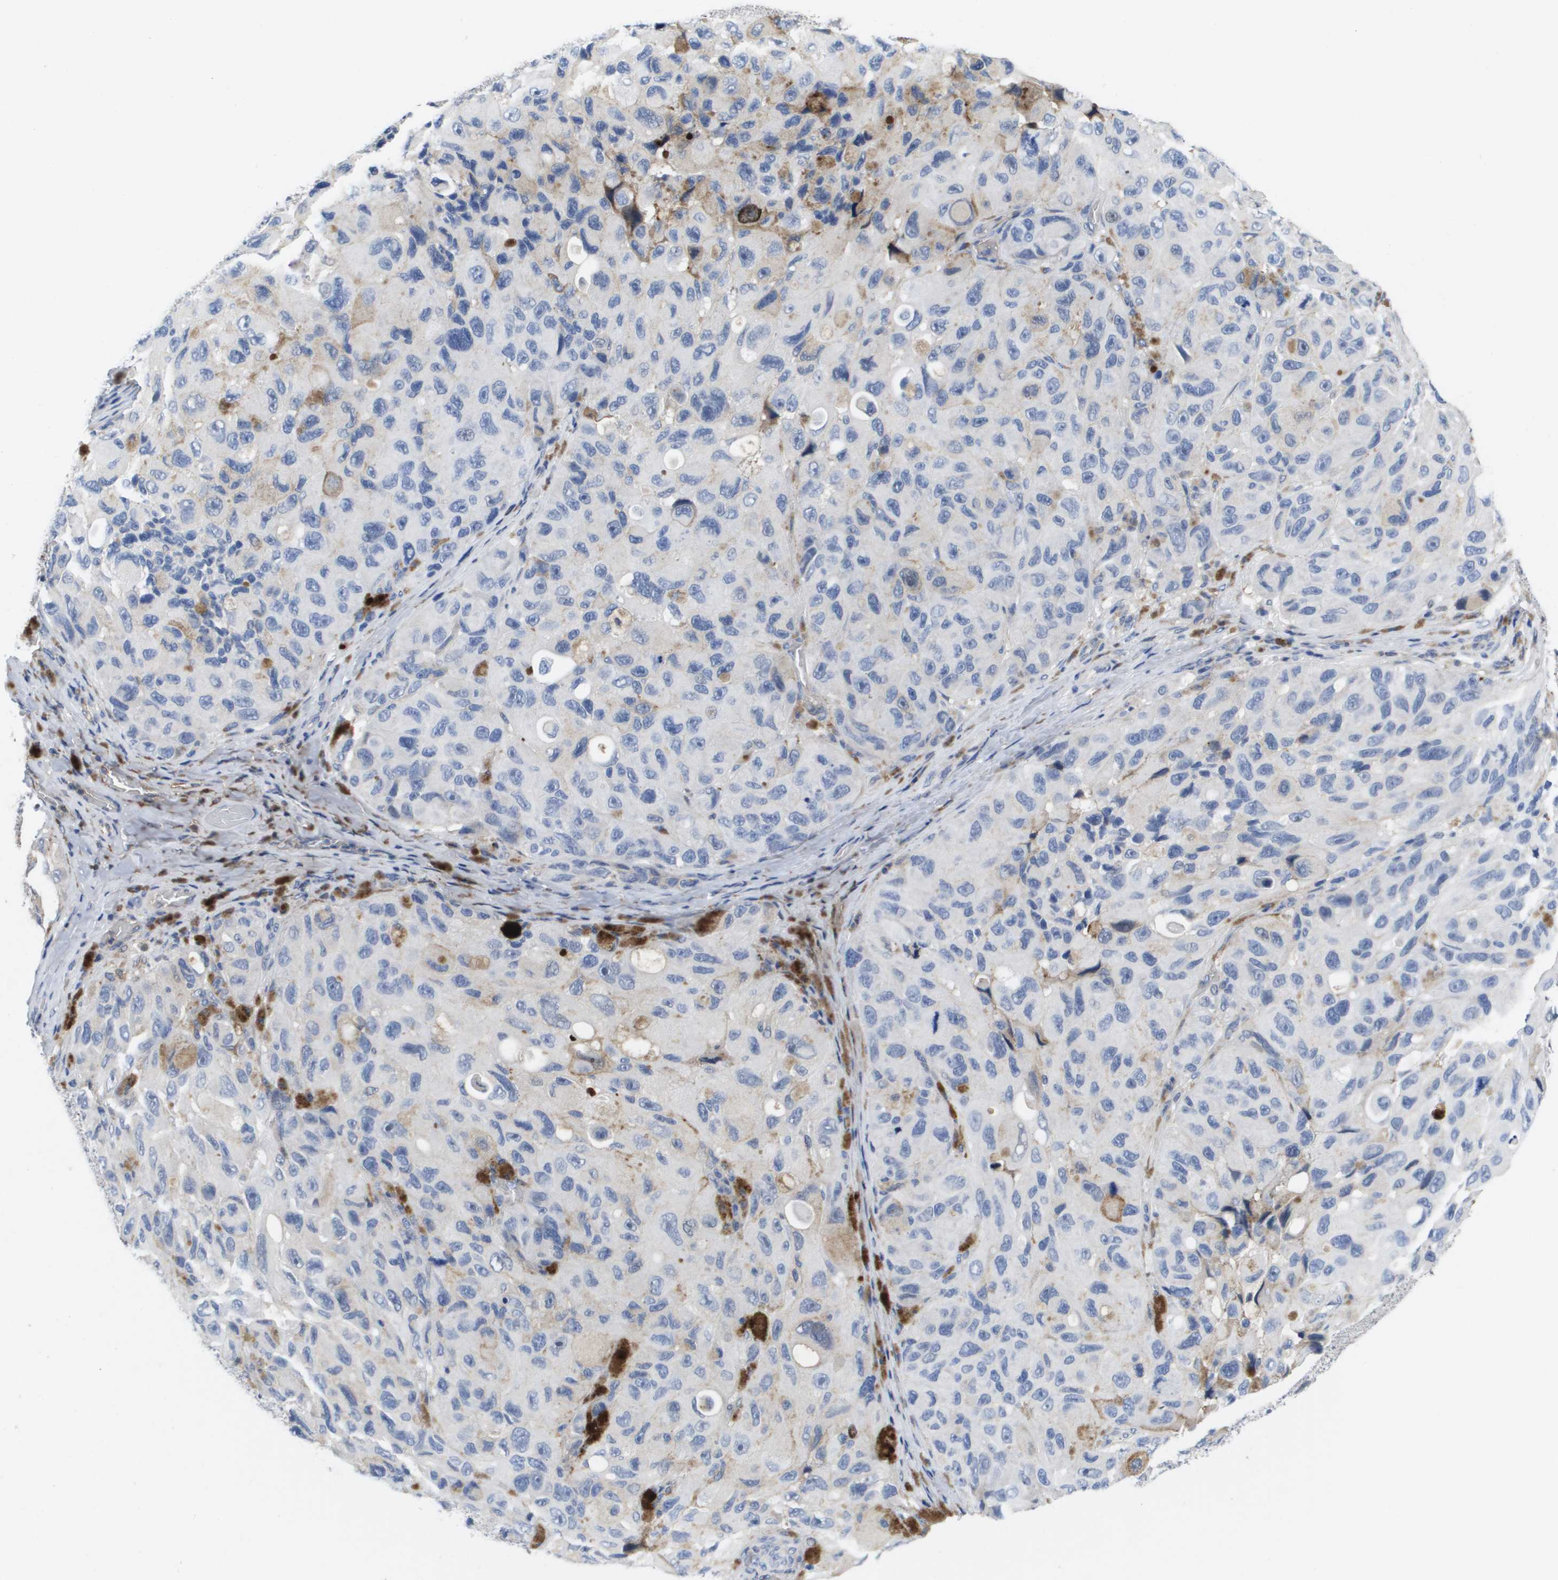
{"staining": {"intensity": "moderate", "quantity": "<25%", "location": "cytoplasmic/membranous"}, "tissue": "melanoma", "cell_type": "Tumor cells", "image_type": "cancer", "snomed": [{"axis": "morphology", "description": "Malignant melanoma, NOS"}, {"axis": "topography", "description": "Skin"}], "caption": "Protein expression by IHC shows moderate cytoplasmic/membranous staining in approximately <25% of tumor cells in malignant melanoma. The protein is stained brown, and the nuclei are stained in blue (DAB (3,3'-diaminobenzidine) IHC with brightfield microscopy, high magnification).", "gene": "SERPINC1", "patient": {"sex": "female", "age": 73}}